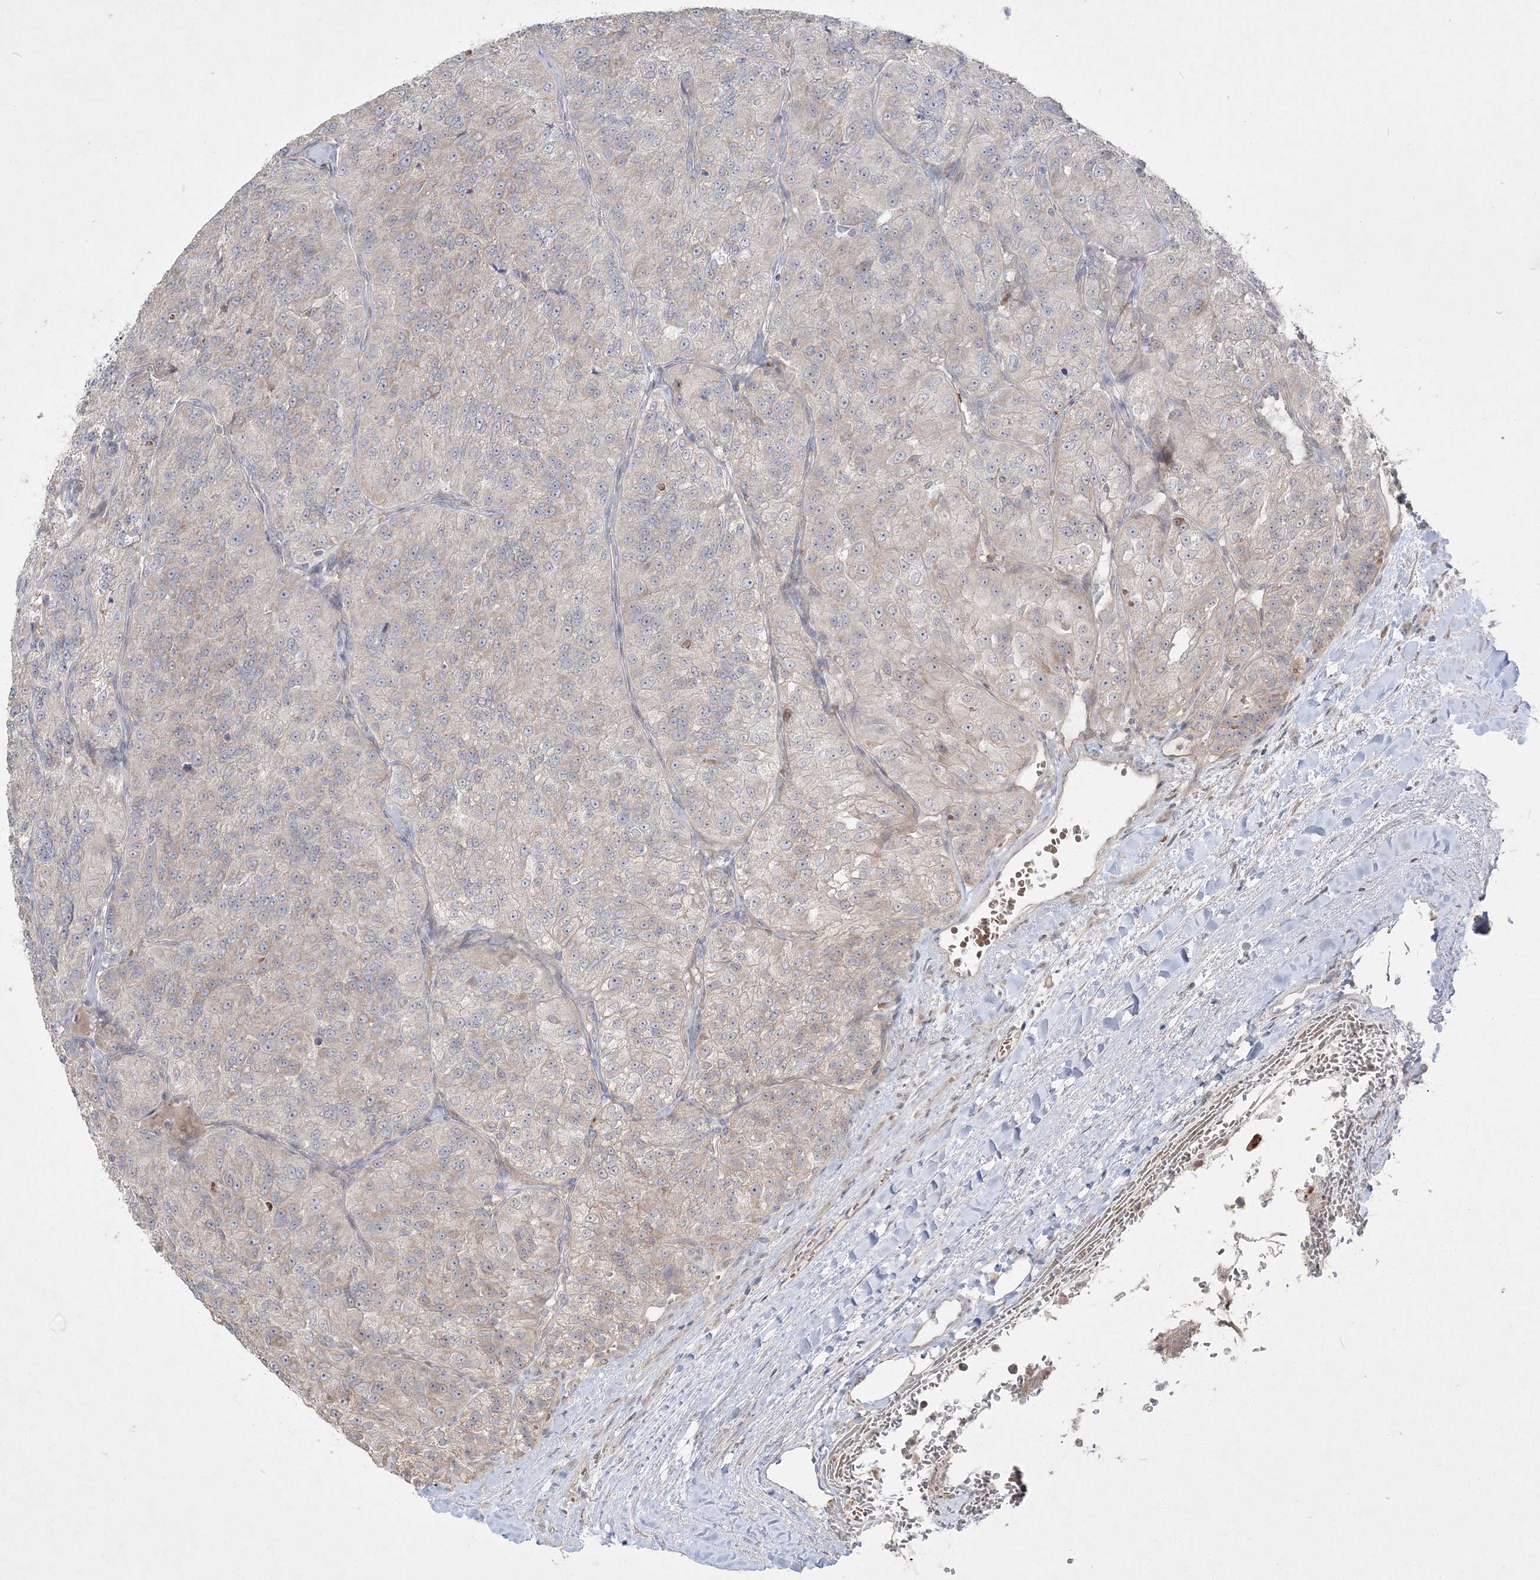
{"staining": {"intensity": "weak", "quantity": "<25%", "location": "cytoplasmic/membranous"}, "tissue": "renal cancer", "cell_type": "Tumor cells", "image_type": "cancer", "snomed": [{"axis": "morphology", "description": "Adenocarcinoma, NOS"}, {"axis": "topography", "description": "Kidney"}], "caption": "Renal cancer was stained to show a protein in brown. There is no significant staining in tumor cells.", "gene": "CLNK", "patient": {"sex": "female", "age": 63}}